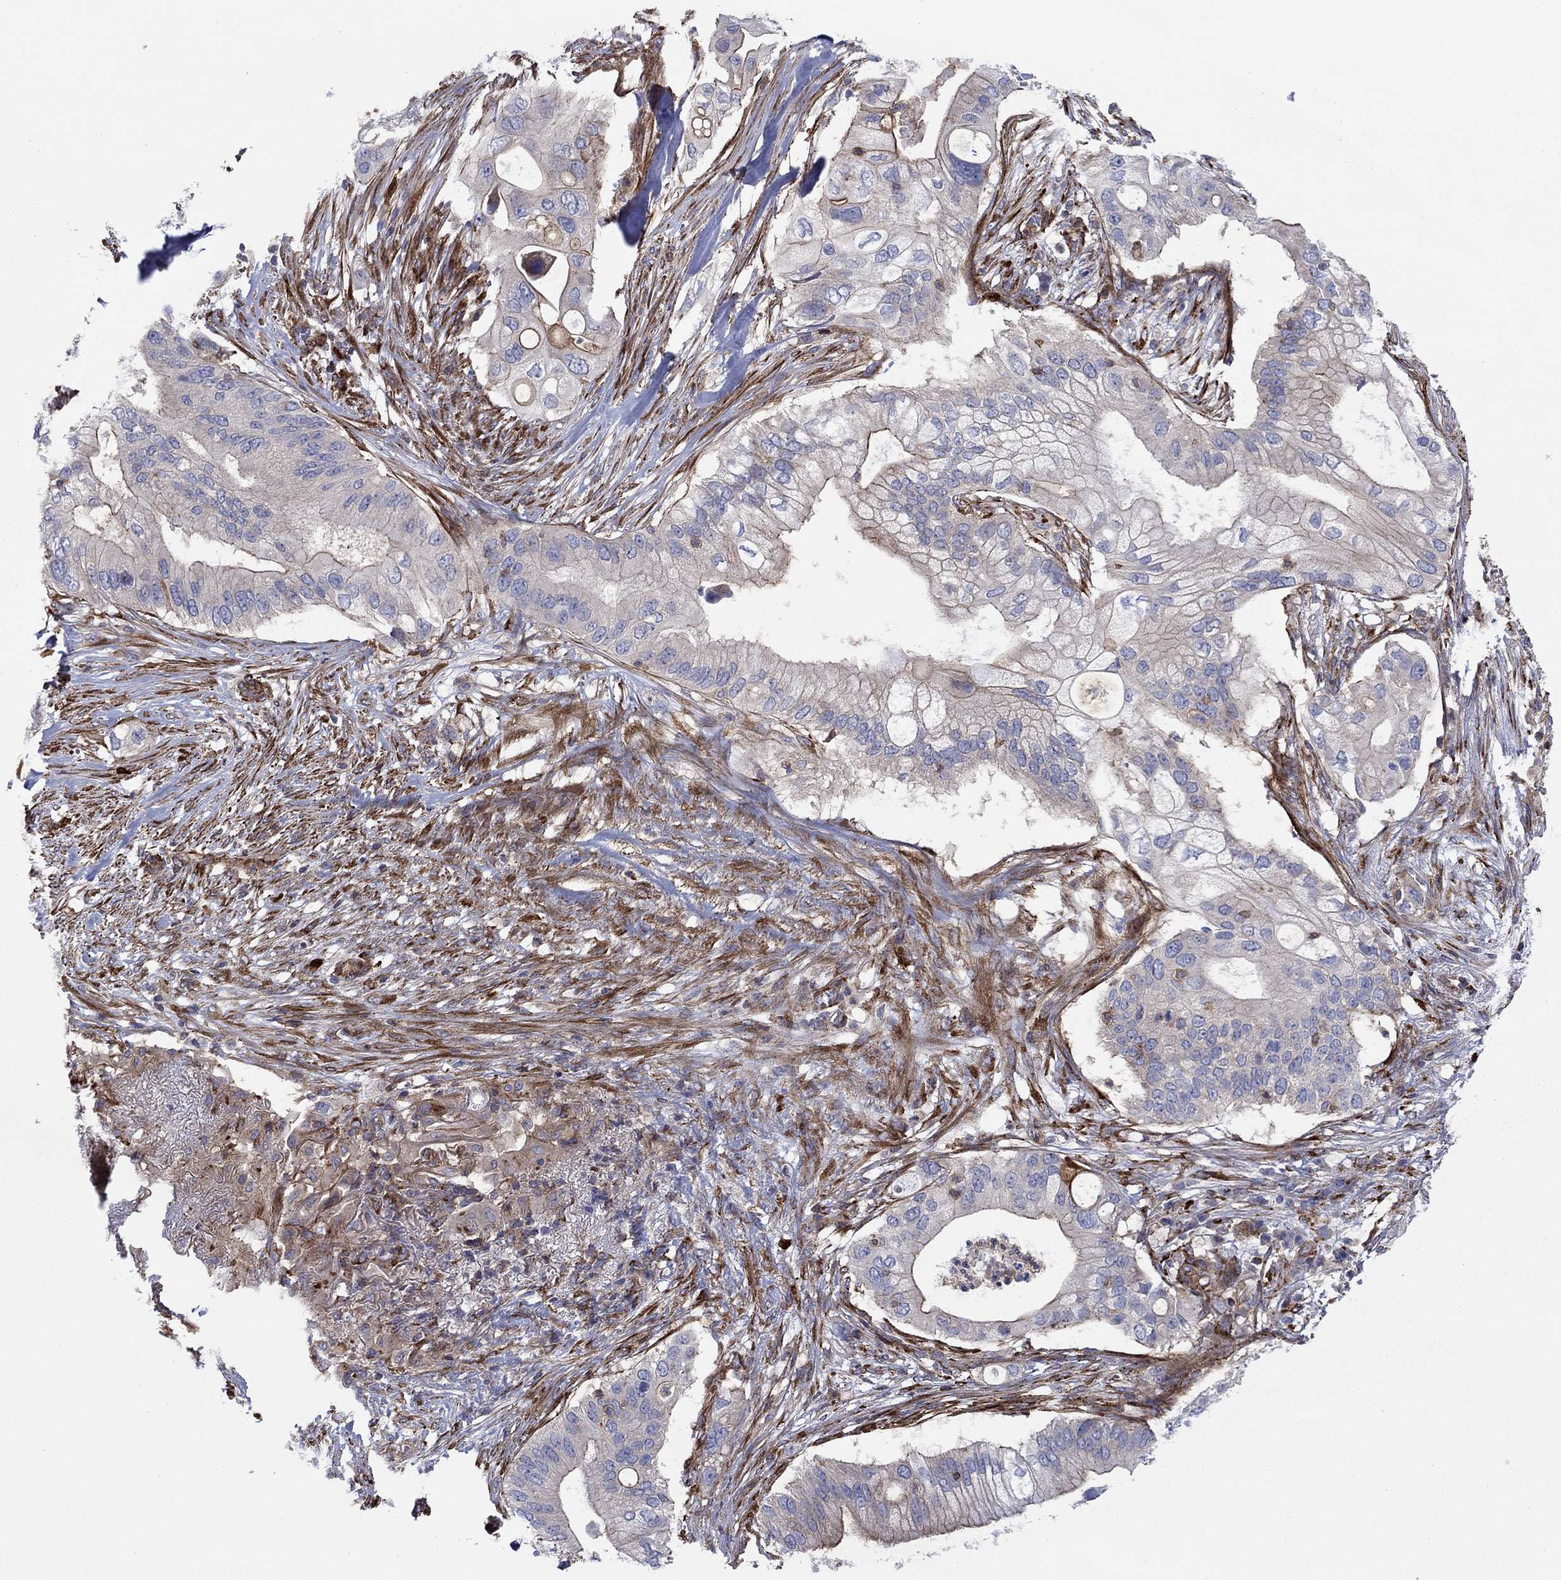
{"staining": {"intensity": "strong", "quantity": "<25%", "location": "cytoplasmic/membranous"}, "tissue": "pancreatic cancer", "cell_type": "Tumor cells", "image_type": "cancer", "snomed": [{"axis": "morphology", "description": "Adenocarcinoma, NOS"}, {"axis": "topography", "description": "Pancreas"}], "caption": "DAB immunohistochemical staining of human pancreatic adenocarcinoma shows strong cytoplasmic/membranous protein positivity in about <25% of tumor cells.", "gene": "PAG1", "patient": {"sex": "female", "age": 72}}